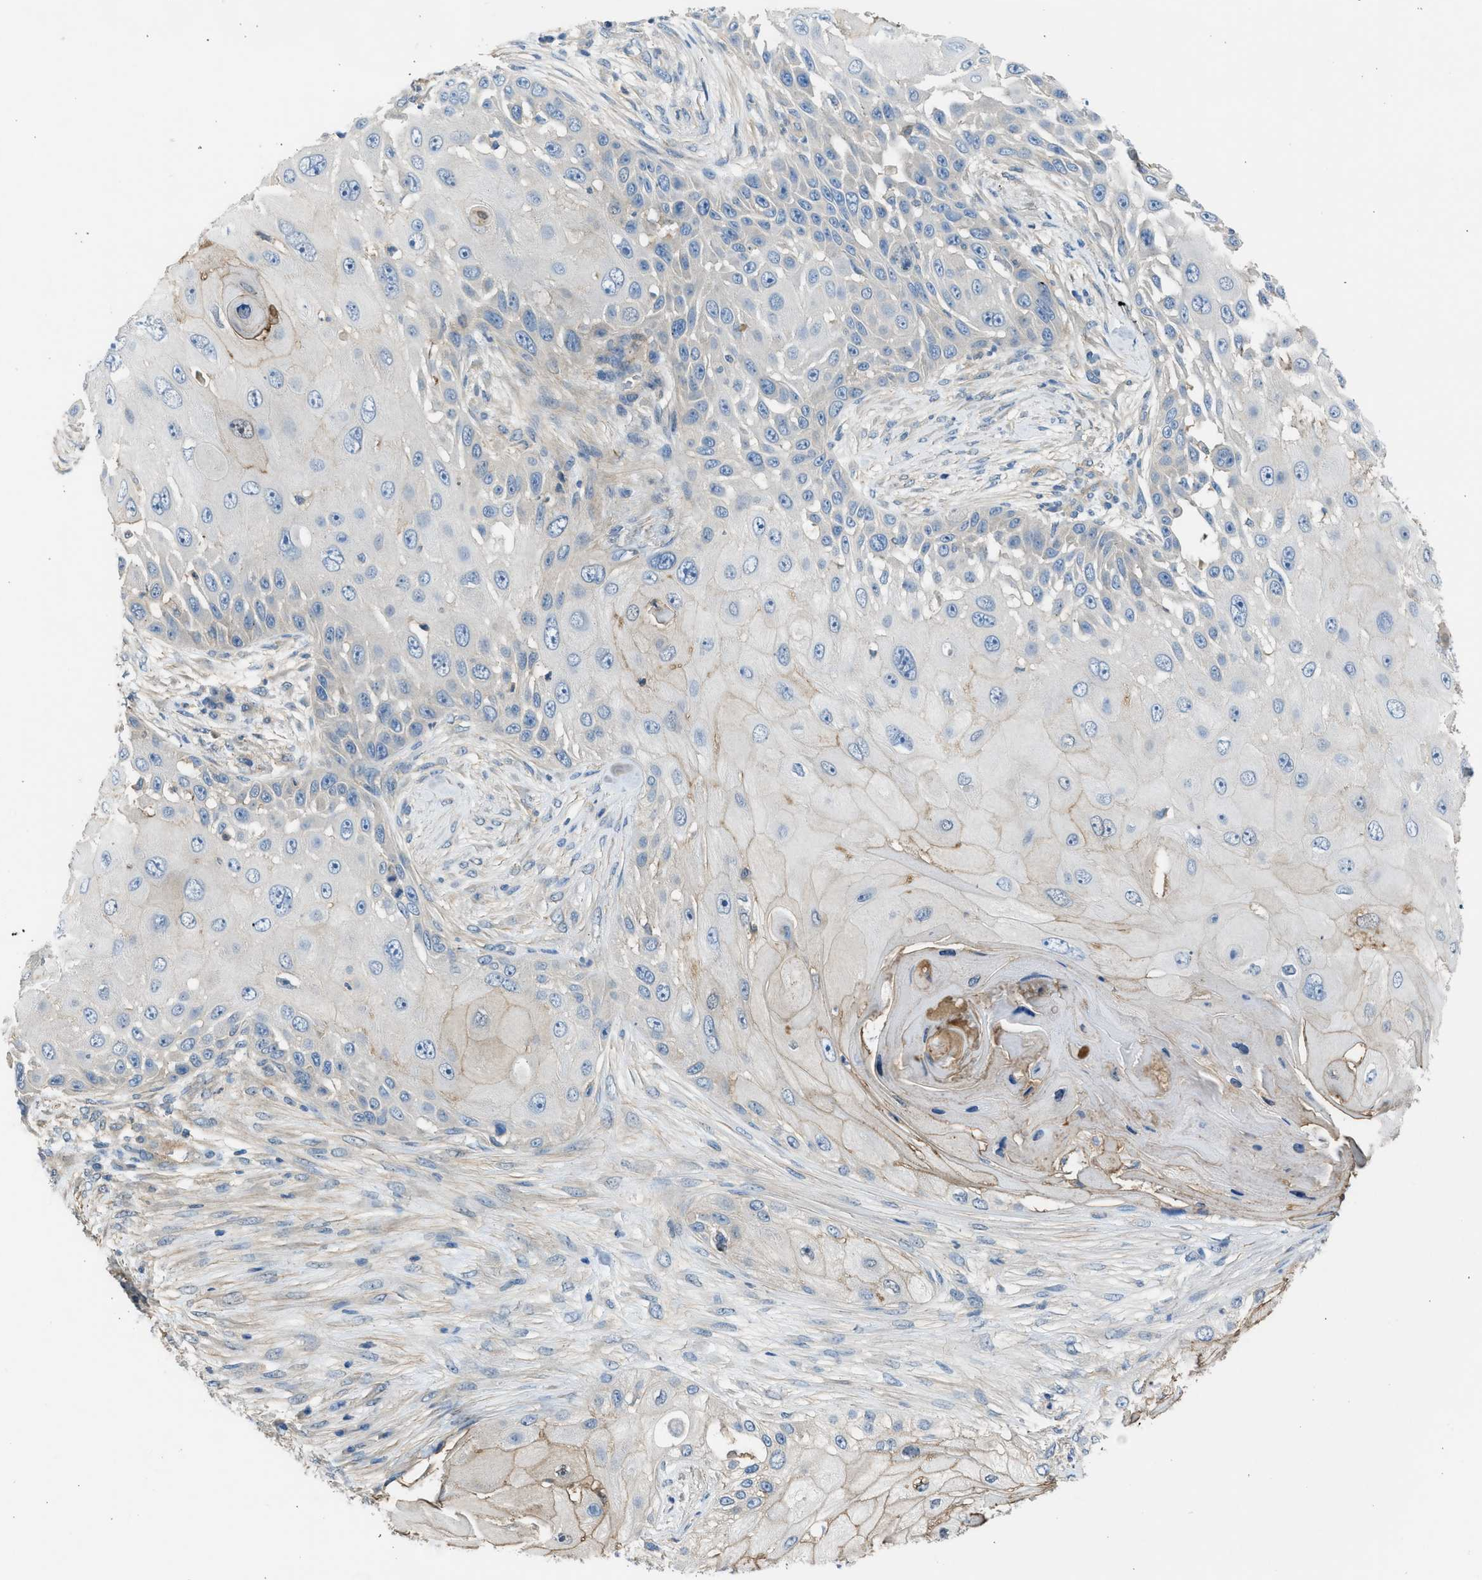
{"staining": {"intensity": "negative", "quantity": "none", "location": "none"}, "tissue": "skin cancer", "cell_type": "Tumor cells", "image_type": "cancer", "snomed": [{"axis": "morphology", "description": "Squamous cell carcinoma, NOS"}, {"axis": "topography", "description": "Skin"}], "caption": "An immunohistochemistry (IHC) image of squamous cell carcinoma (skin) is shown. There is no staining in tumor cells of squamous cell carcinoma (skin). (DAB immunohistochemistry visualized using brightfield microscopy, high magnification).", "gene": "PCNX3", "patient": {"sex": "female", "age": 44}}